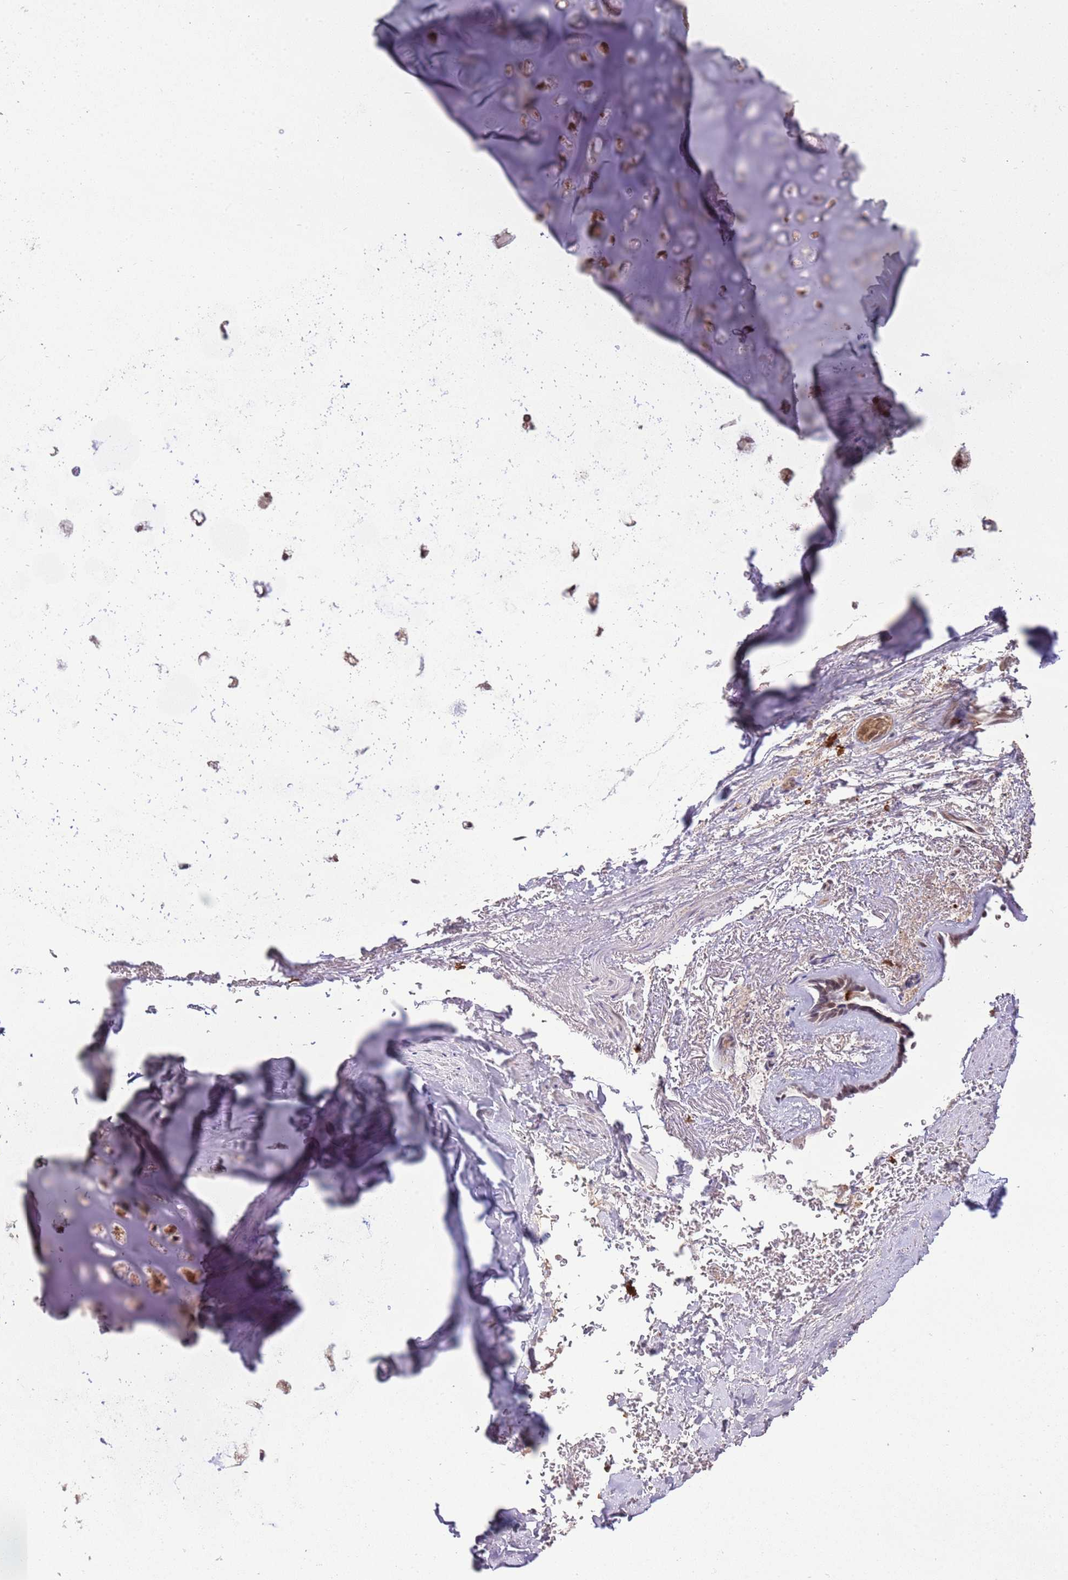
{"staining": {"intensity": "moderate", "quantity": ">75%", "location": "cytoplasmic/membranous,nuclear"}, "tissue": "soft tissue", "cell_type": "Chondrocytes", "image_type": "normal", "snomed": [{"axis": "morphology", "description": "Normal tissue, NOS"}, {"axis": "topography", "description": "Cartilage tissue"}], "caption": "Unremarkable soft tissue reveals moderate cytoplasmic/membranous,nuclear staining in approximately >75% of chondrocytes (Stains: DAB (3,3'-diaminobenzidine) in brown, nuclei in blue, Microscopy: brightfield microscopy at high magnification)..", "gene": "AMIGO1", "patient": {"sex": "male", "age": 66}}